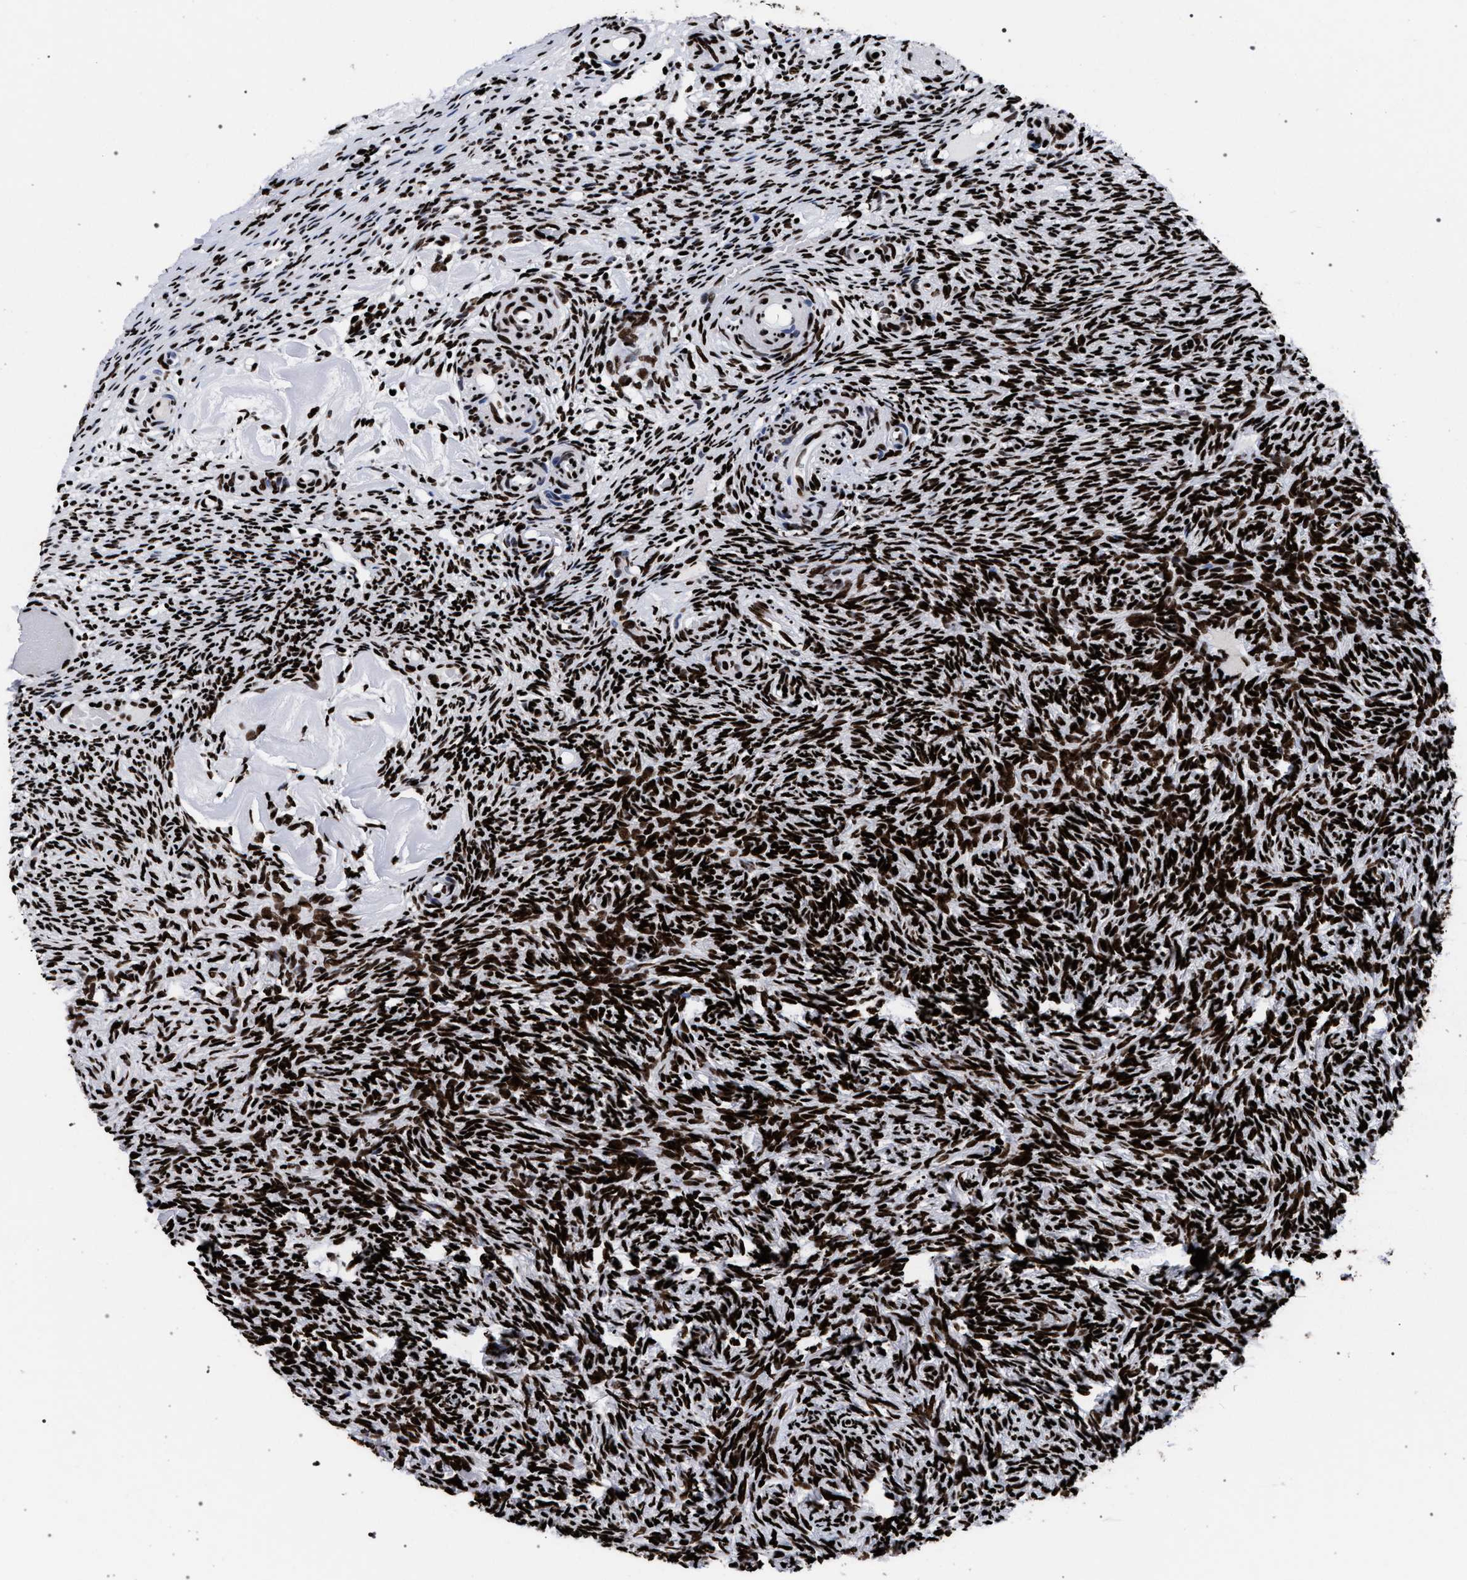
{"staining": {"intensity": "strong", "quantity": ">75%", "location": "nuclear"}, "tissue": "ovary", "cell_type": "Ovarian stroma cells", "image_type": "normal", "snomed": [{"axis": "morphology", "description": "Normal tissue, NOS"}, {"axis": "topography", "description": "Ovary"}], "caption": "High-power microscopy captured an immunohistochemistry image of normal ovary, revealing strong nuclear expression in about >75% of ovarian stroma cells. Nuclei are stained in blue.", "gene": "HNRNPA1", "patient": {"sex": "female", "age": 60}}